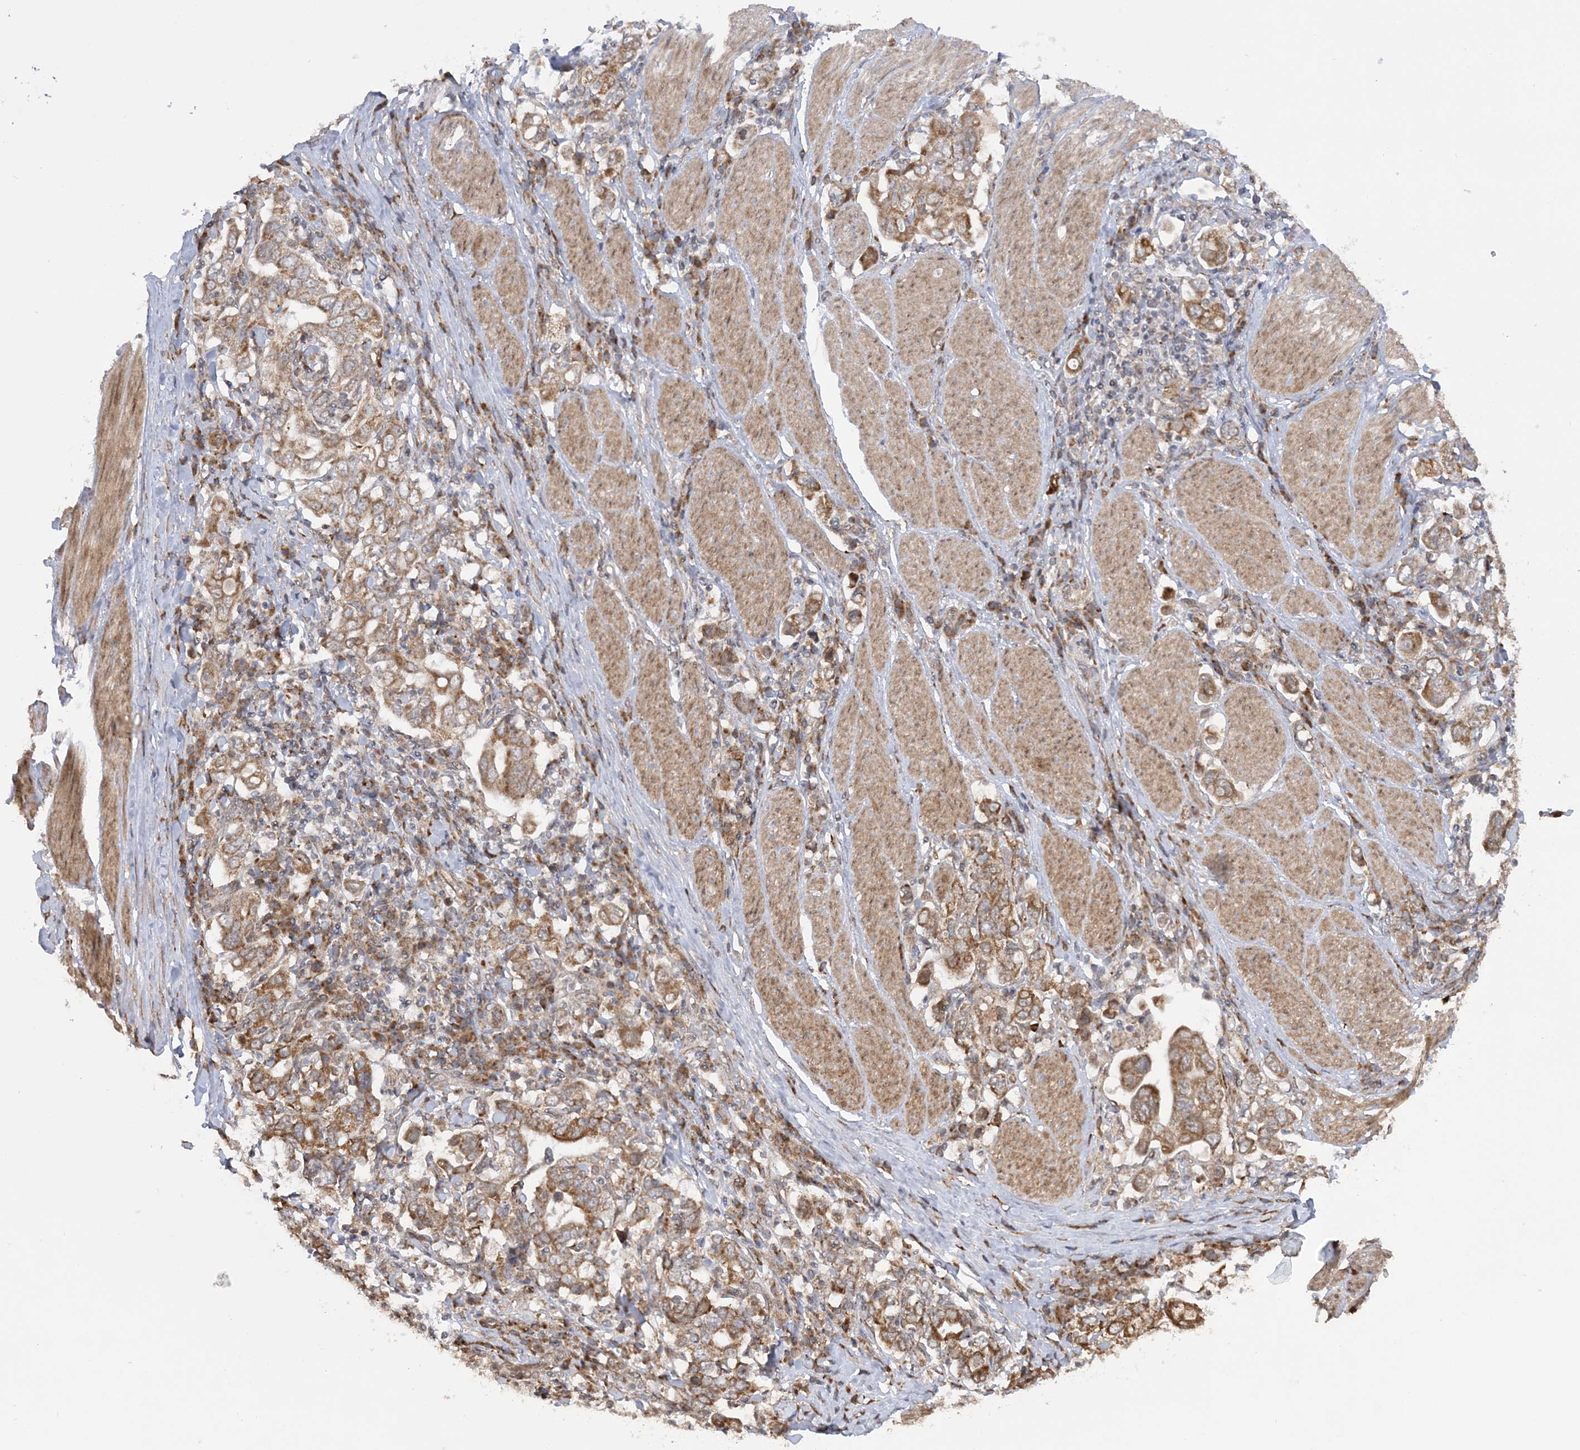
{"staining": {"intensity": "moderate", "quantity": ">75%", "location": "cytoplasmic/membranous"}, "tissue": "stomach cancer", "cell_type": "Tumor cells", "image_type": "cancer", "snomed": [{"axis": "morphology", "description": "Adenocarcinoma, NOS"}, {"axis": "topography", "description": "Stomach, upper"}], "caption": "Stomach adenocarcinoma stained for a protein reveals moderate cytoplasmic/membranous positivity in tumor cells. The protein of interest is shown in brown color, while the nuclei are stained blue.", "gene": "MRPL47", "patient": {"sex": "male", "age": 62}}